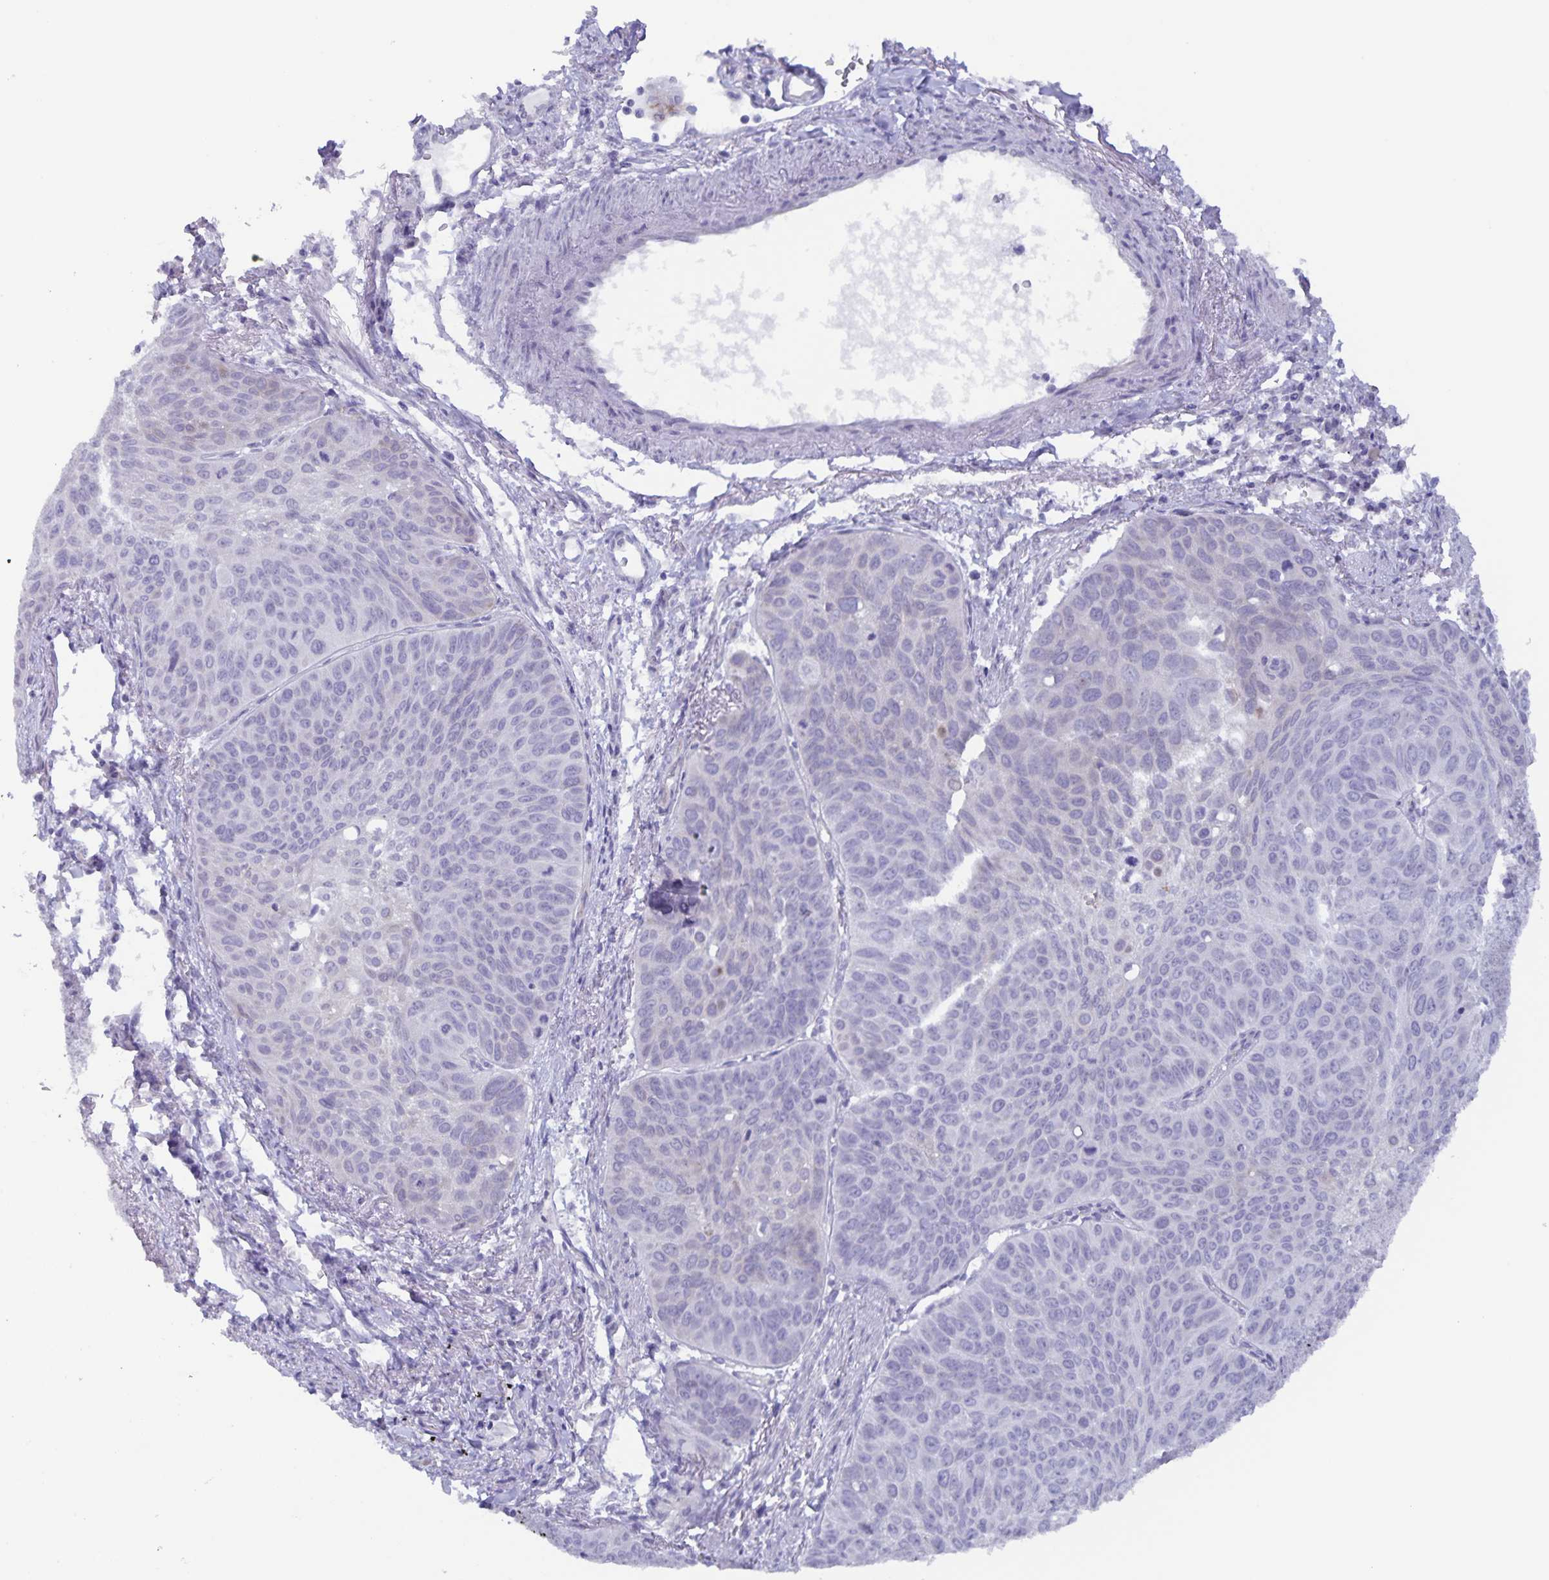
{"staining": {"intensity": "strong", "quantity": "<25%", "location": "cytoplasmic/membranous"}, "tissue": "lung cancer", "cell_type": "Tumor cells", "image_type": "cancer", "snomed": [{"axis": "morphology", "description": "Squamous cell carcinoma, NOS"}, {"axis": "topography", "description": "Lung"}], "caption": "The micrograph reveals staining of lung cancer, revealing strong cytoplasmic/membranous protein positivity (brown color) within tumor cells. (Brightfield microscopy of DAB IHC at high magnification).", "gene": "AQP4", "patient": {"sex": "male", "age": 71}}